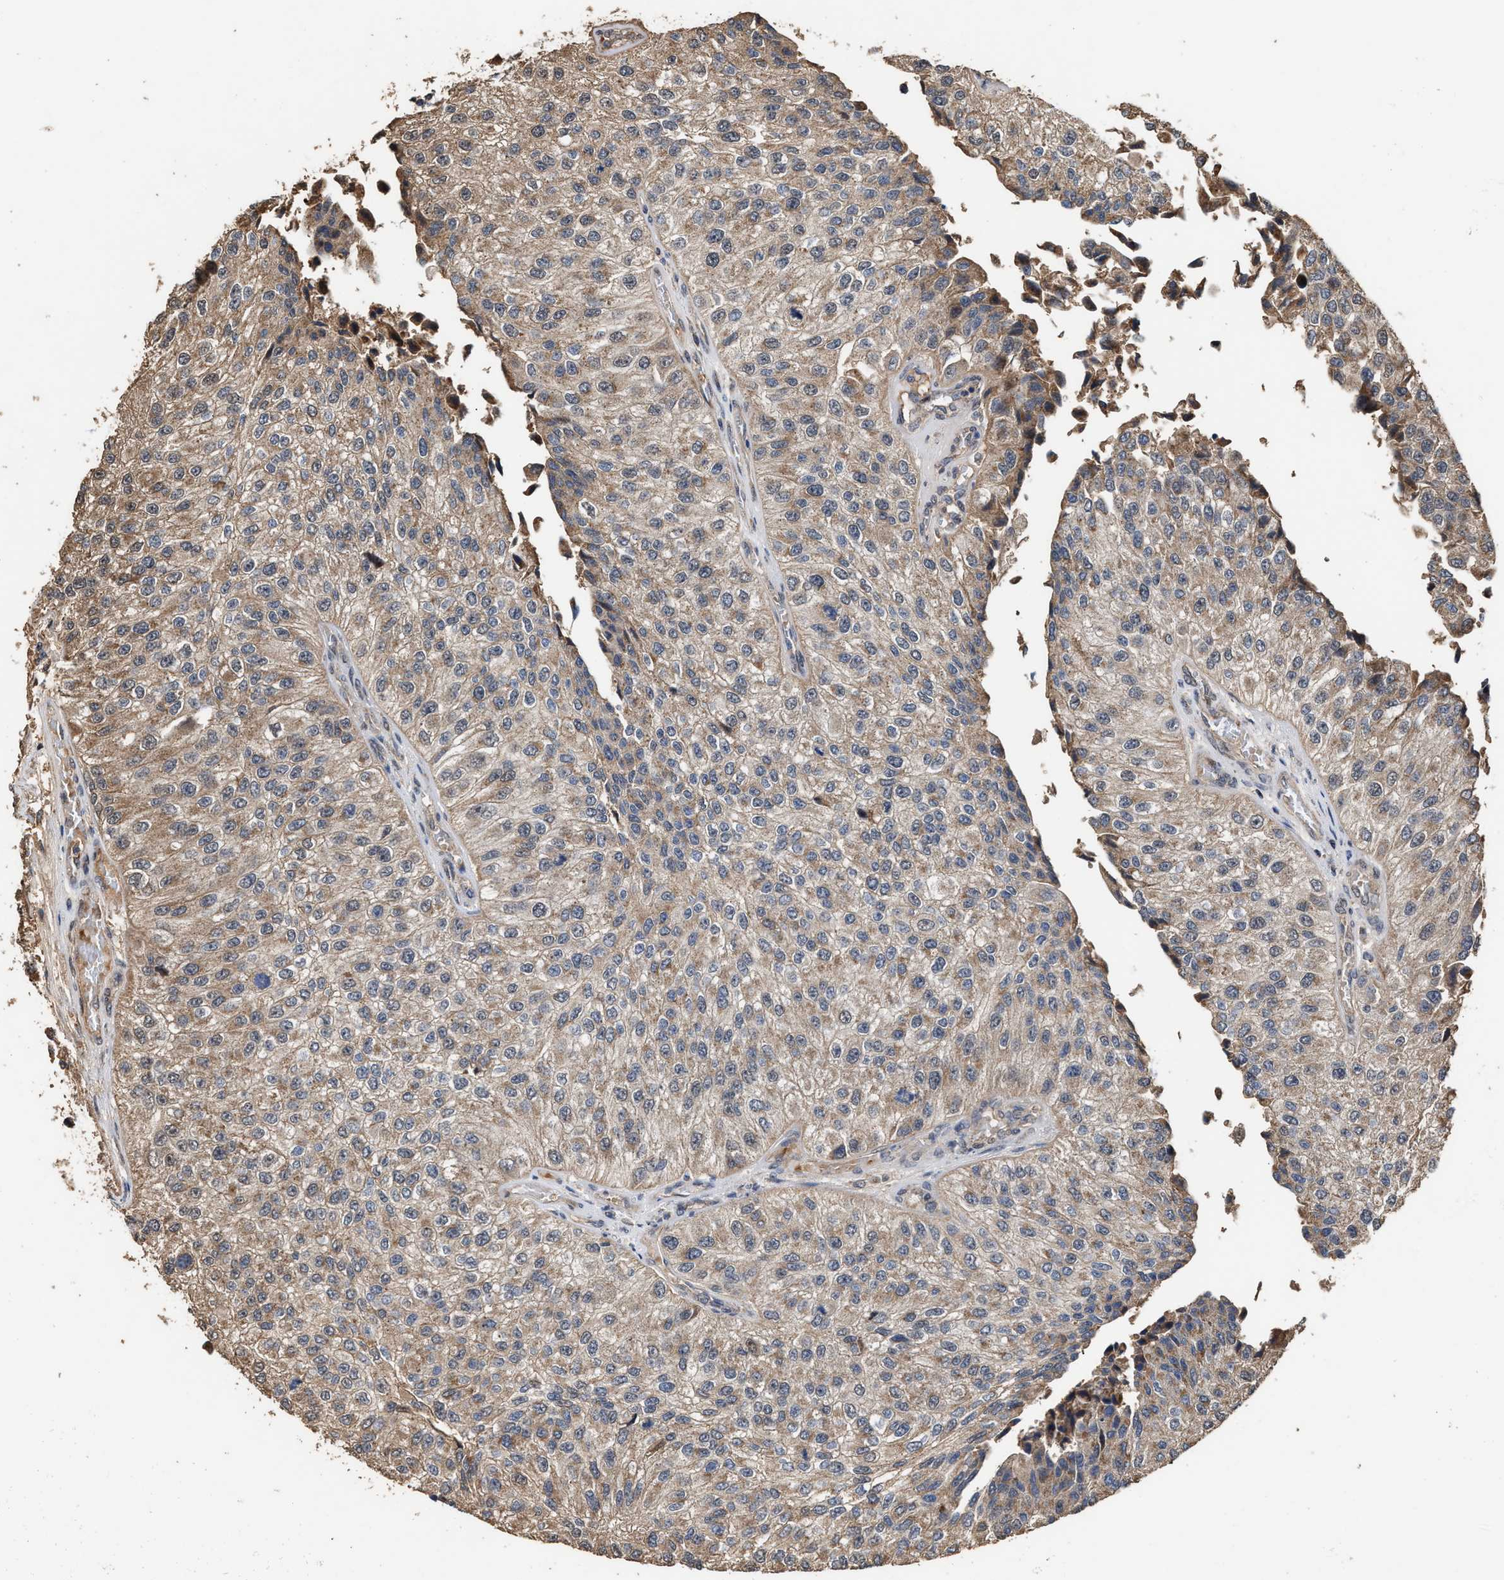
{"staining": {"intensity": "weak", "quantity": ">75%", "location": "cytoplasmic/membranous"}, "tissue": "urothelial cancer", "cell_type": "Tumor cells", "image_type": "cancer", "snomed": [{"axis": "morphology", "description": "Urothelial carcinoma, High grade"}, {"axis": "topography", "description": "Kidney"}, {"axis": "topography", "description": "Urinary bladder"}], "caption": "Approximately >75% of tumor cells in human urothelial carcinoma (high-grade) display weak cytoplasmic/membranous protein expression as visualized by brown immunohistochemical staining.", "gene": "ZNHIT6", "patient": {"sex": "male", "age": 77}}